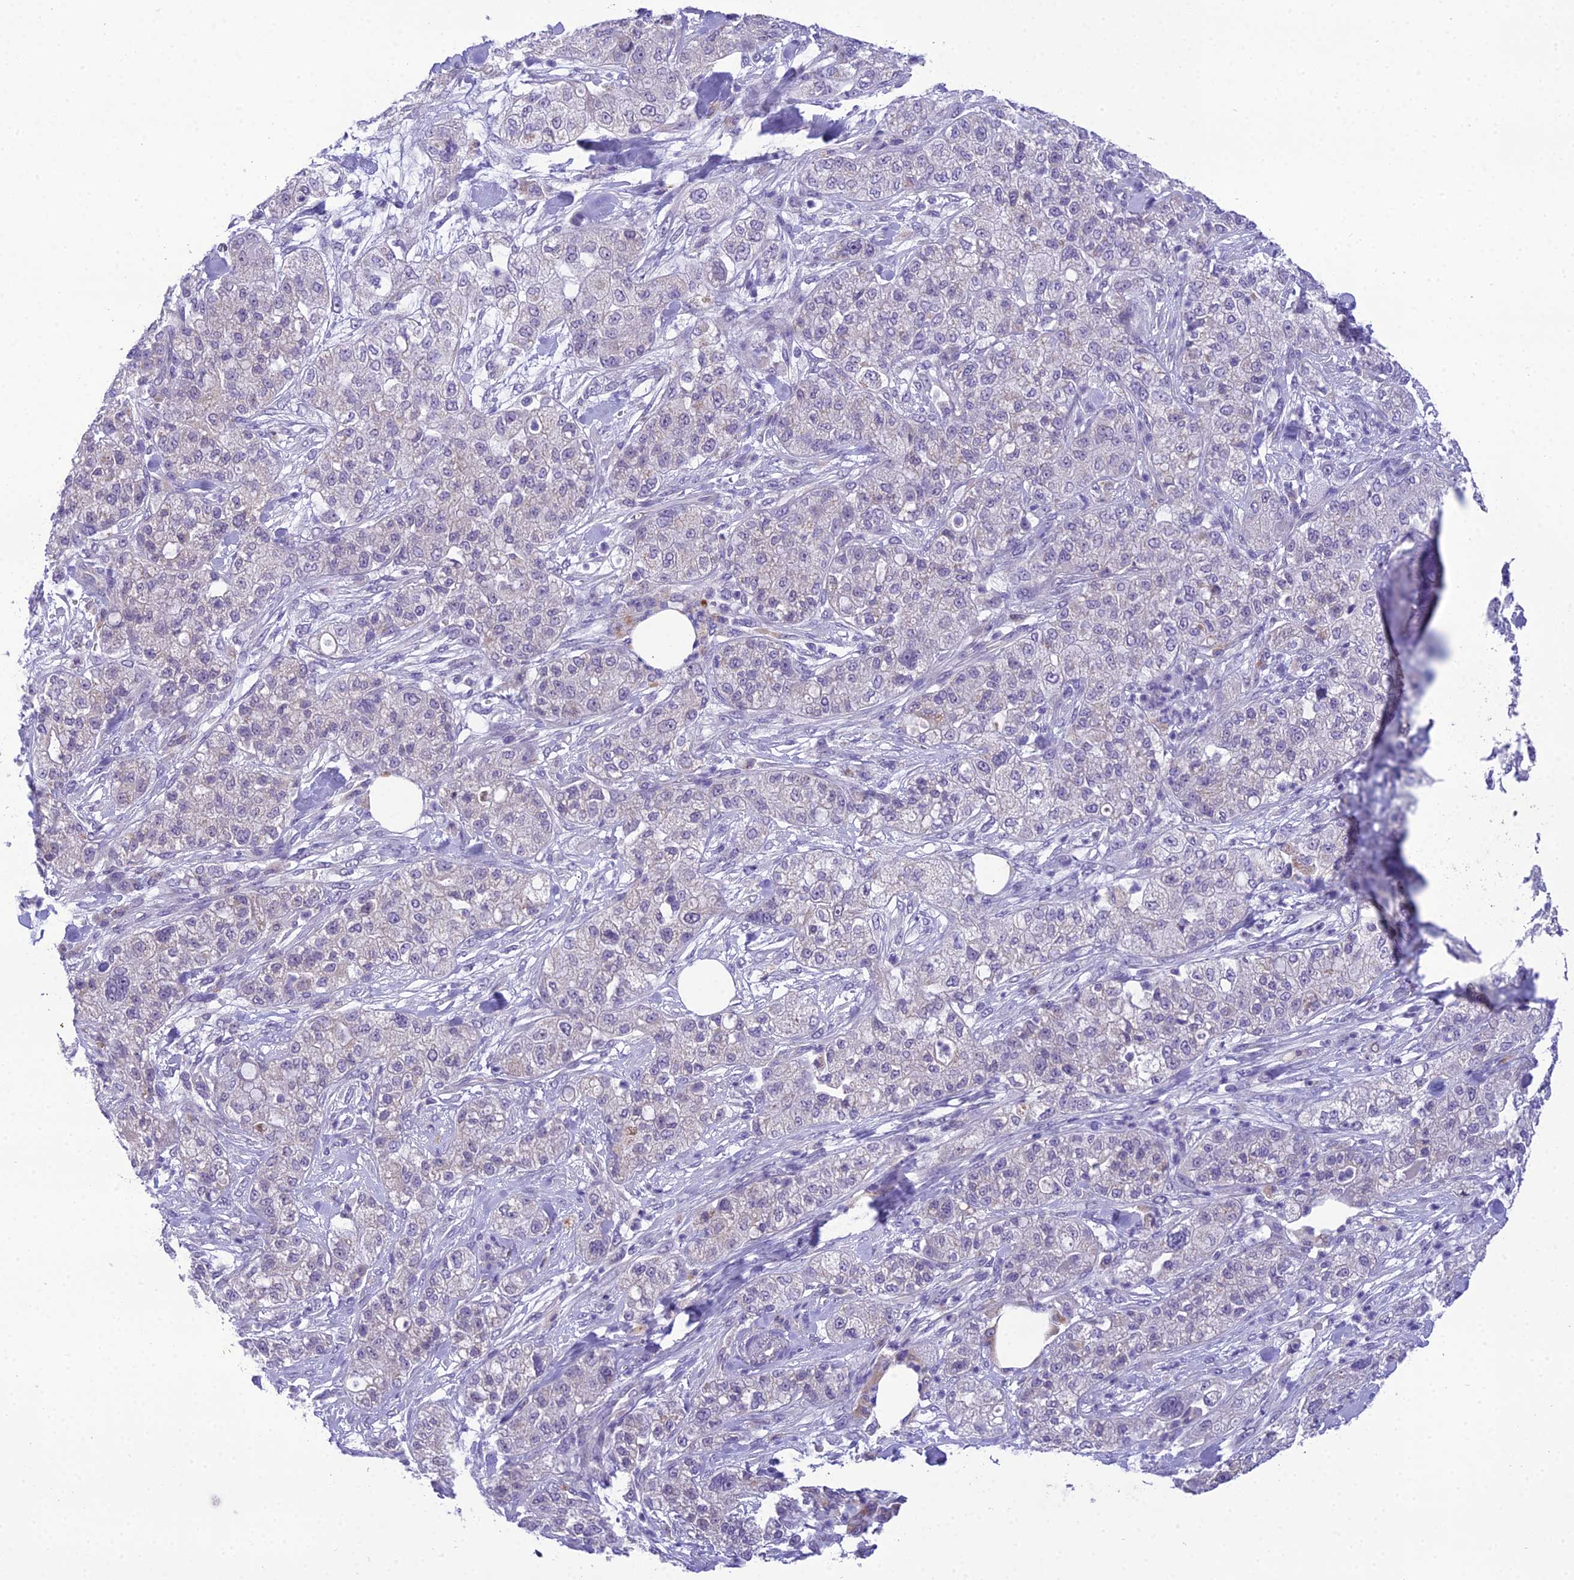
{"staining": {"intensity": "negative", "quantity": "none", "location": "none"}, "tissue": "pancreatic cancer", "cell_type": "Tumor cells", "image_type": "cancer", "snomed": [{"axis": "morphology", "description": "Adenocarcinoma, NOS"}, {"axis": "topography", "description": "Pancreas"}], "caption": "Tumor cells are negative for protein expression in human pancreatic cancer.", "gene": "MIIP", "patient": {"sex": "female", "age": 78}}